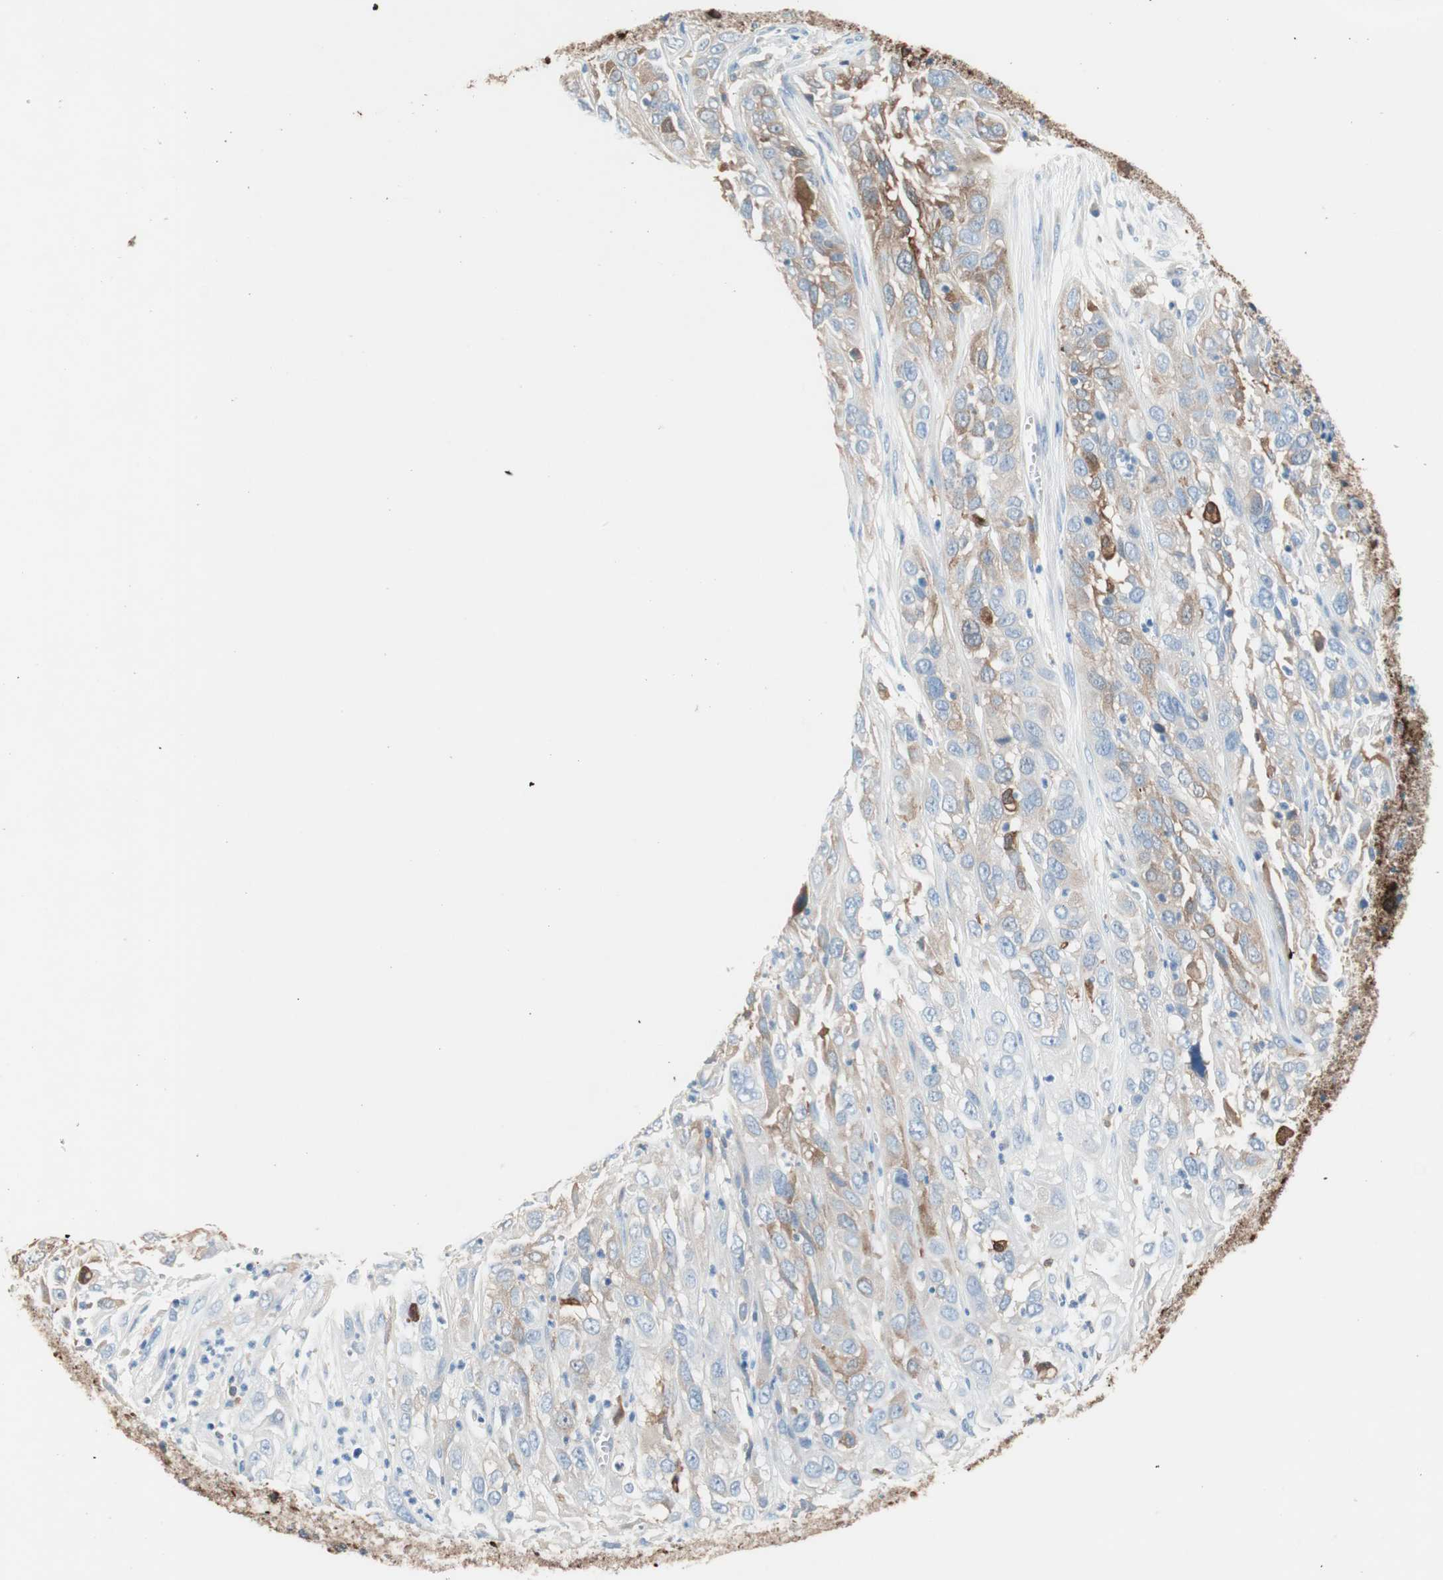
{"staining": {"intensity": "moderate", "quantity": "25%-75%", "location": "cytoplasmic/membranous"}, "tissue": "cervical cancer", "cell_type": "Tumor cells", "image_type": "cancer", "snomed": [{"axis": "morphology", "description": "Squamous cell carcinoma, NOS"}, {"axis": "topography", "description": "Cervix"}], "caption": "A medium amount of moderate cytoplasmic/membranous expression is present in about 25%-75% of tumor cells in cervical squamous cell carcinoma tissue.", "gene": "GLUL", "patient": {"sex": "female", "age": 32}}